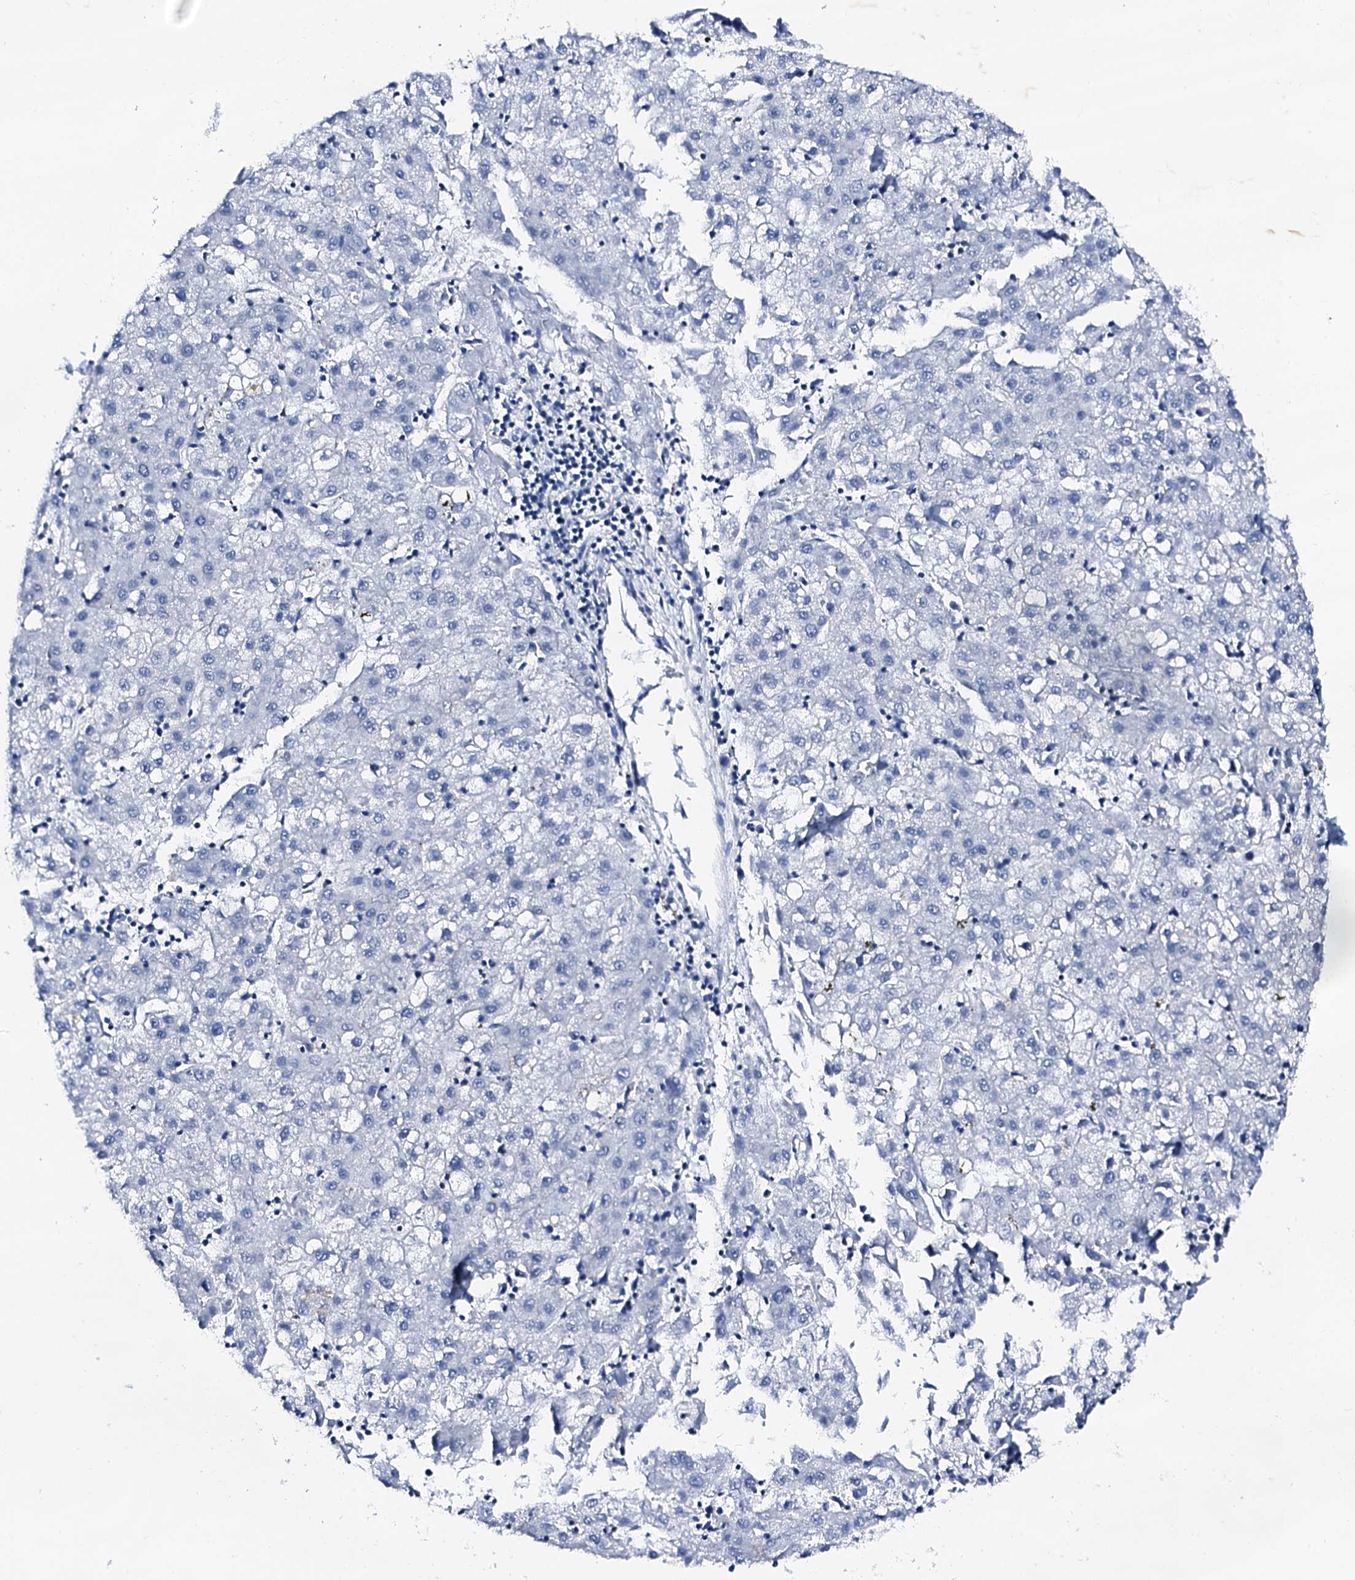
{"staining": {"intensity": "negative", "quantity": "none", "location": "none"}, "tissue": "liver cancer", "cell_type": "Tumor cells", "image_type": "cancer", "snomed": [{"axis": "morphology", "description": "Carcinoma, Hepatocellular, NOS"}, {"axis": "topography", "description": "Liver"}], "caption": "Immunohistochemistry (IHC) histopathology image of neoplastic tissue: liver cancer stained with DAB (3,3'-diaminobenzidine) reveals no significant protein expression in tumor cells. The staining was performed using DAB (3,3'-diaminobenzidine) to visualize the protein expression in brown, while the nuclei were stained in blue with hematoxylin (Magnification: 20x).", "gene": "TRAFD1", "patient": {"sex": "male", "age": 72}}